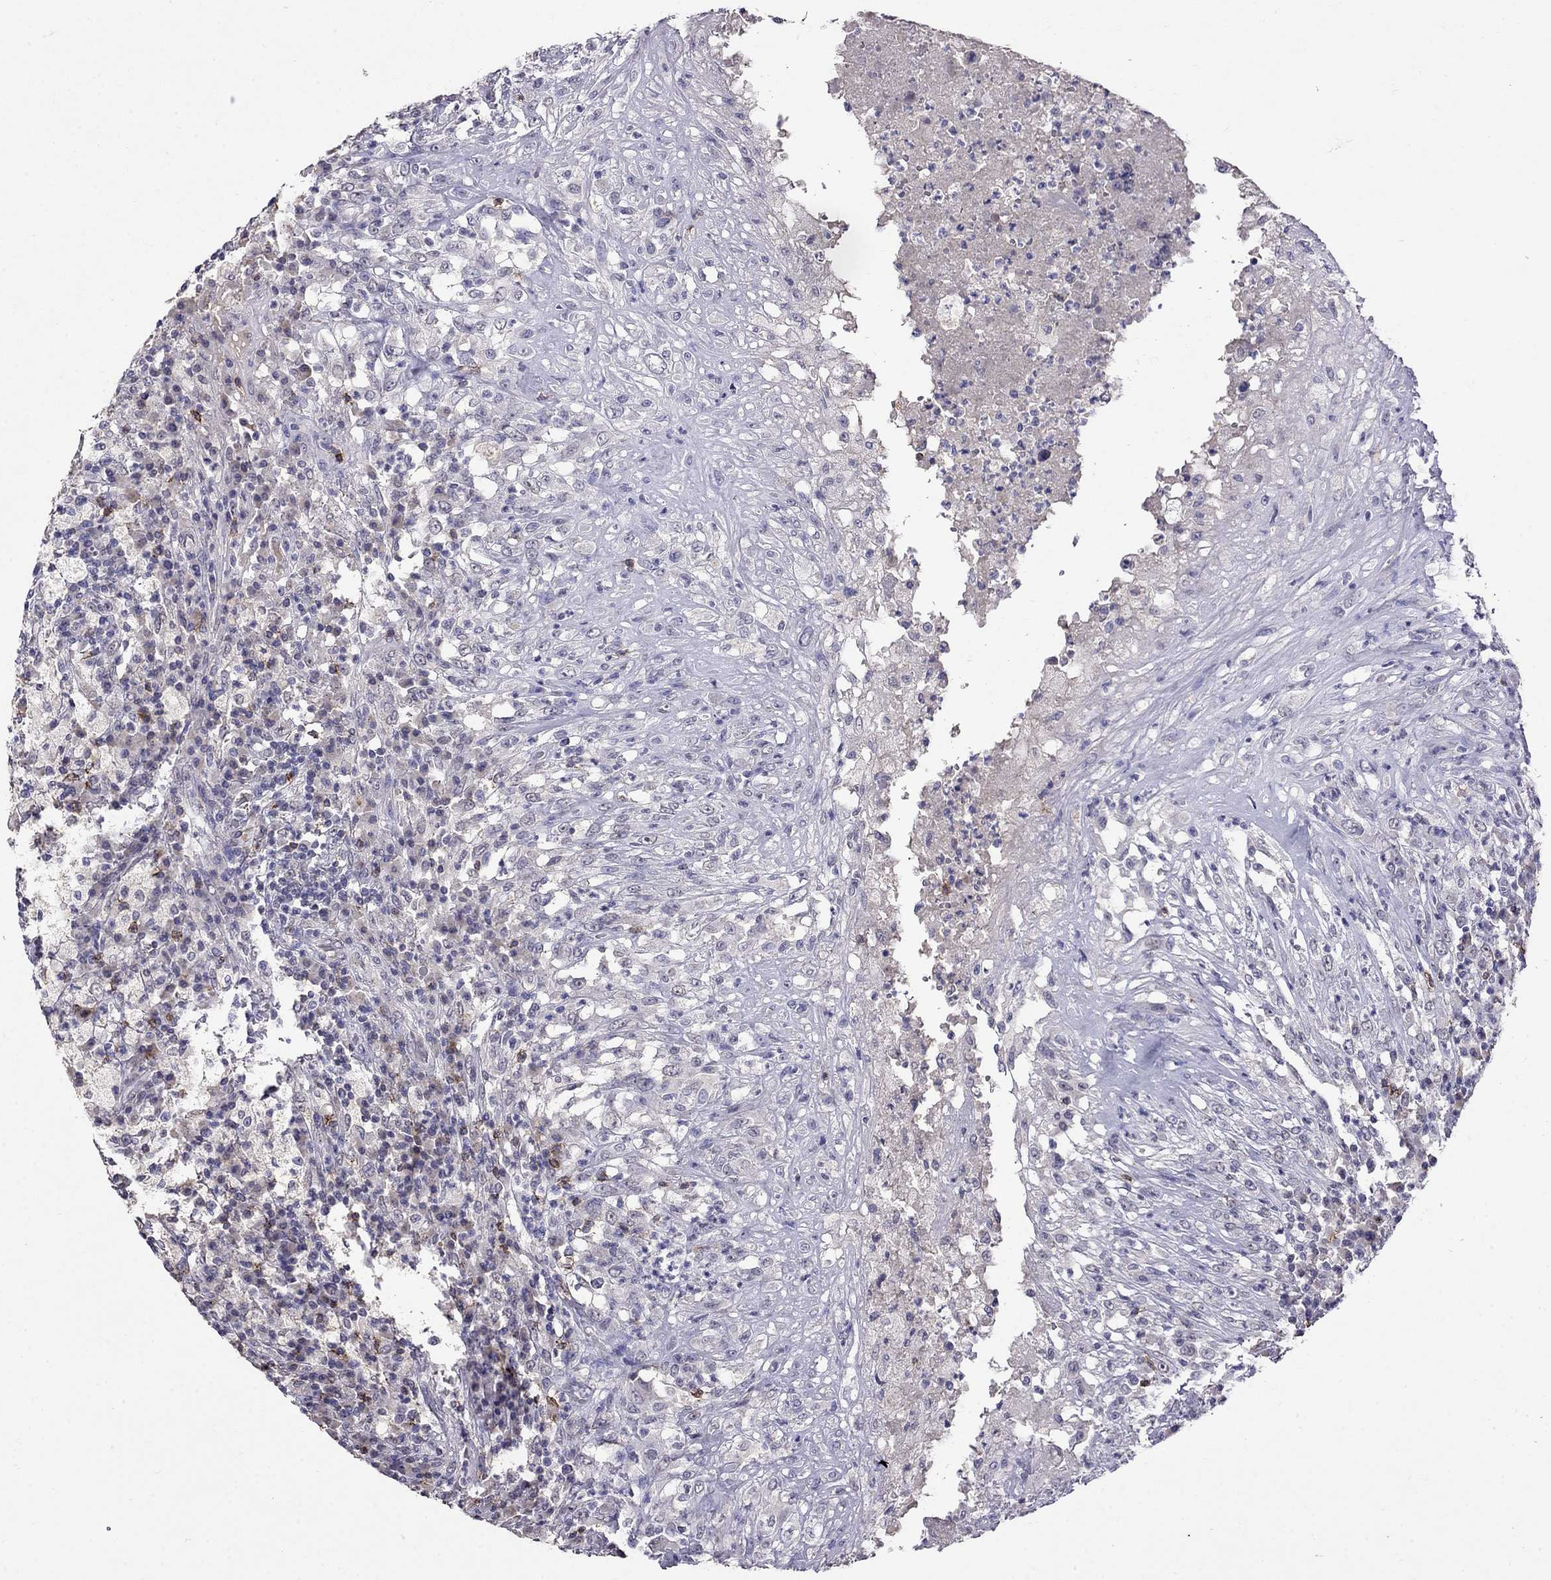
{"staining": {"intensity": "negative", "quantity": "none", "location": "none"}, "tissue": "testis cancer", "cell_type": "Tumor cells", "image_type": "cancer", "snomed": [{"axis": "morphology", "description": "Necrosis, NOS"}, {"axis": "morphology", "description": "Carcinoma, Embryonal, NOS"}, {"axis": "topography", "description": "Testis"}], "caption": "IHC image of neoplastic tissue: human testis cancer stained with DAB (3,3'-diaminobenzidine) shows no significant protein positivity in tumor cells.", "gene": "CD8B", "patient": {"sex": "male", "age": 19}}